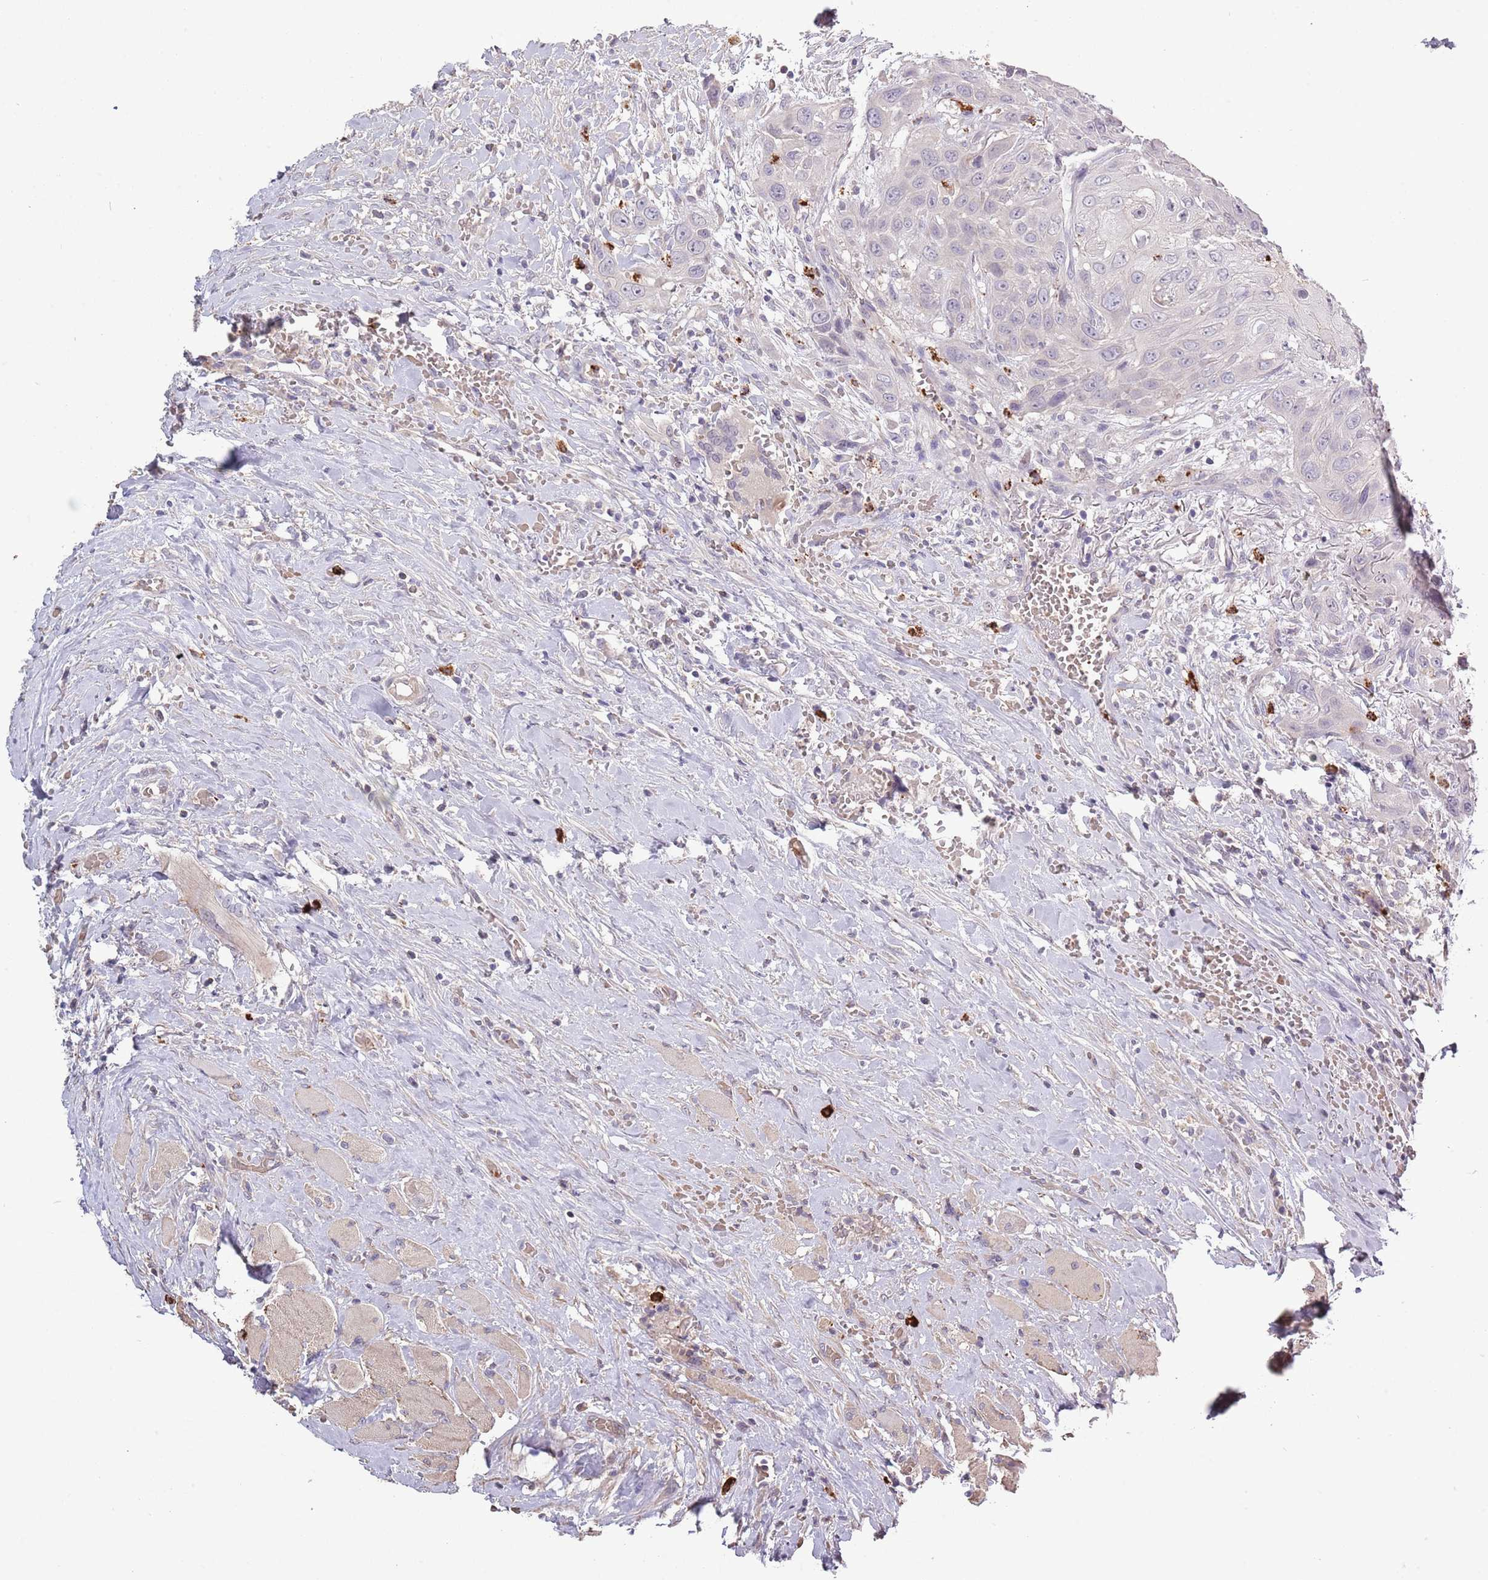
{"staining": {"intensity": "negative", "quantity": "none", "location": "none"}, "tissue": "head and neck cancer", "cell_type": "Tumor cells", "image_type": "cancer", "snomed": [{"axis": "morphology", "description": "Squamous cell carcinoma, NOS"}, {"axis": "topography", "description": "Head-Neck"}], "caption": "Immunohistochemistry micrograph of neoplastic tissue: human head and neck cancer (squamous cell carcinoma) stained with DAB (3,3'-diaminobenzidine) reveals no significant protein staining in tumor cells.", "gene": "P2RY13", "patient": {"sex": "male", "age": 81}}